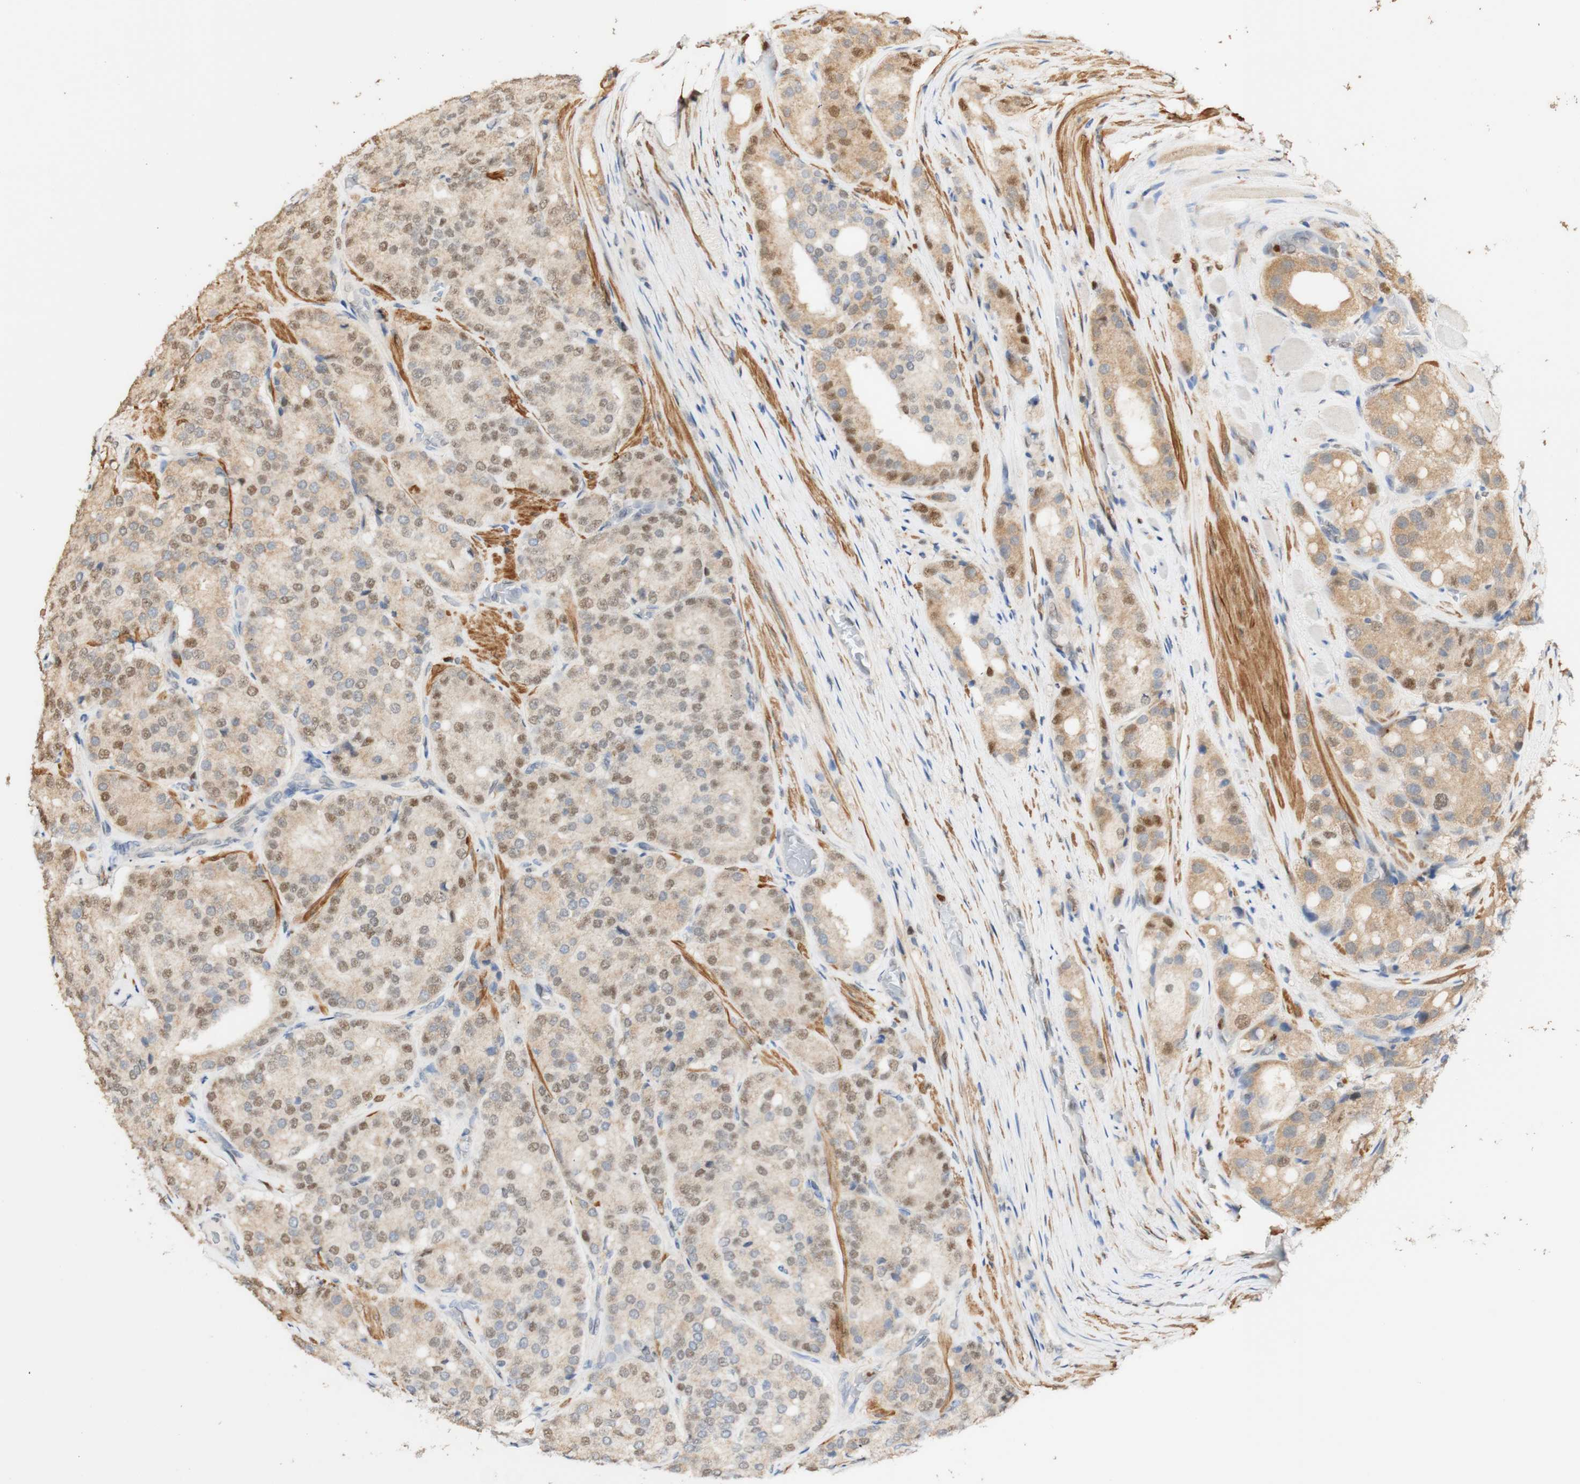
{"staining": {"intensity": "weak", "quantity": "25%-75%", "location": "cytoplasmic/membranous,nuclear"}, "tissue": "prostate cancer", "cell_type": "Tumor cells", "image_type": "cancer", "snomed": [{"axis": "morphology", "description": "Adenocarcinoma, High grade"}, {"axis": "topography", "description": "Prostate"}], "caption": "This is an image of IHC staining of prostate cancer (high-grade adenocarcinoma), which shows weak expression in the cytoplasmic/membranous and nuclear of tumor cells.", "gene": "MAP3K4", "patient": {"sex": "male", "age": 65}}